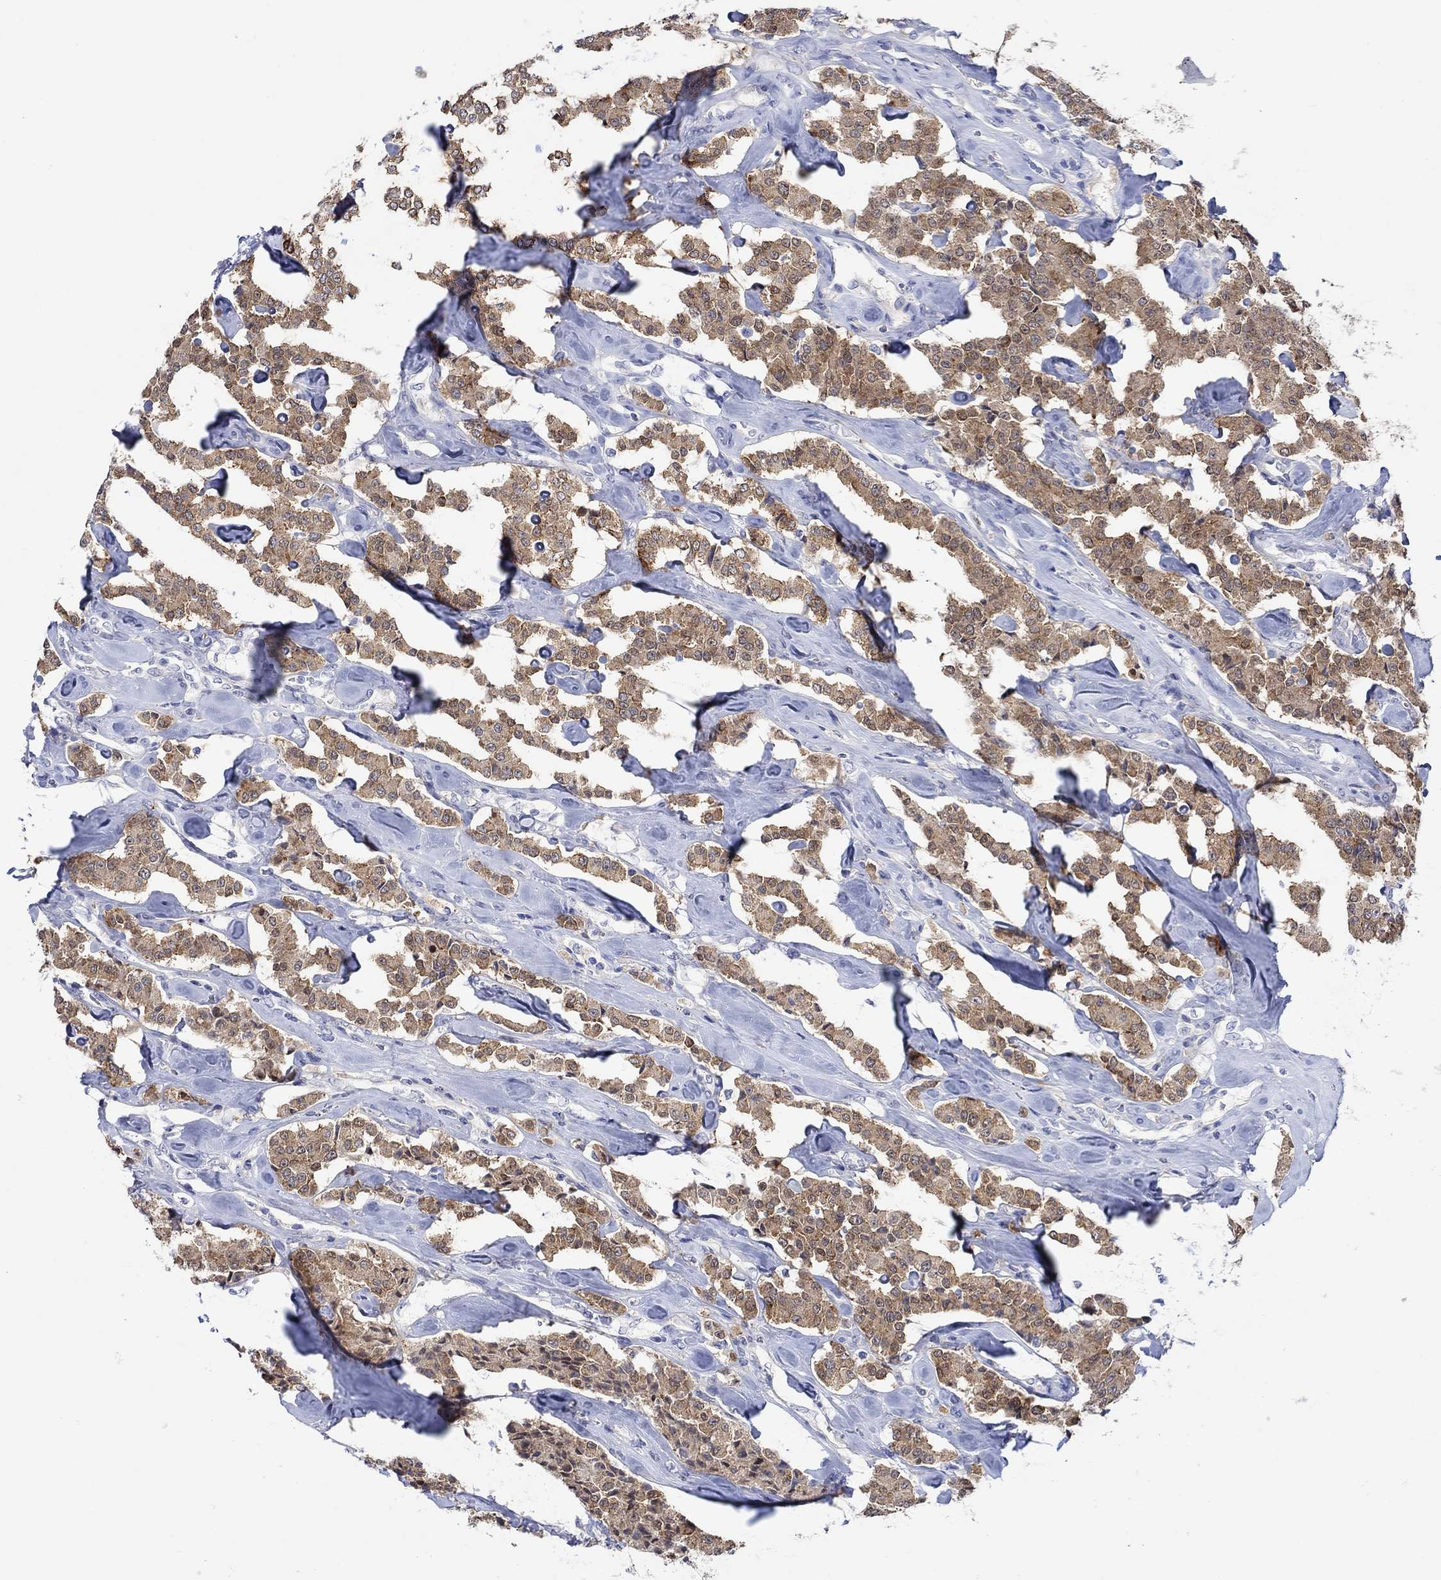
{"staining": {"intensity": "moderate", "quantity": ">75%", "location": "cytoplasmic/membranous"}, "tissue": "carcinoid", "cell_type": "Tumor cells", "image_type": "cancer", "snomed": [{"axis": "morphology", "description": "Carcinoid, malignant, NOS"}, {"axis": "topography", "description": "Pancreas"}], "caption": "This photomicrograph exhibits IHC staining of human carcinoid, with medium moderate cytoplasmic/membranous staining in approximately >75% of tumor cells.", "gene": "MSI1", "patient": {"sex": "male", "age": 41}}